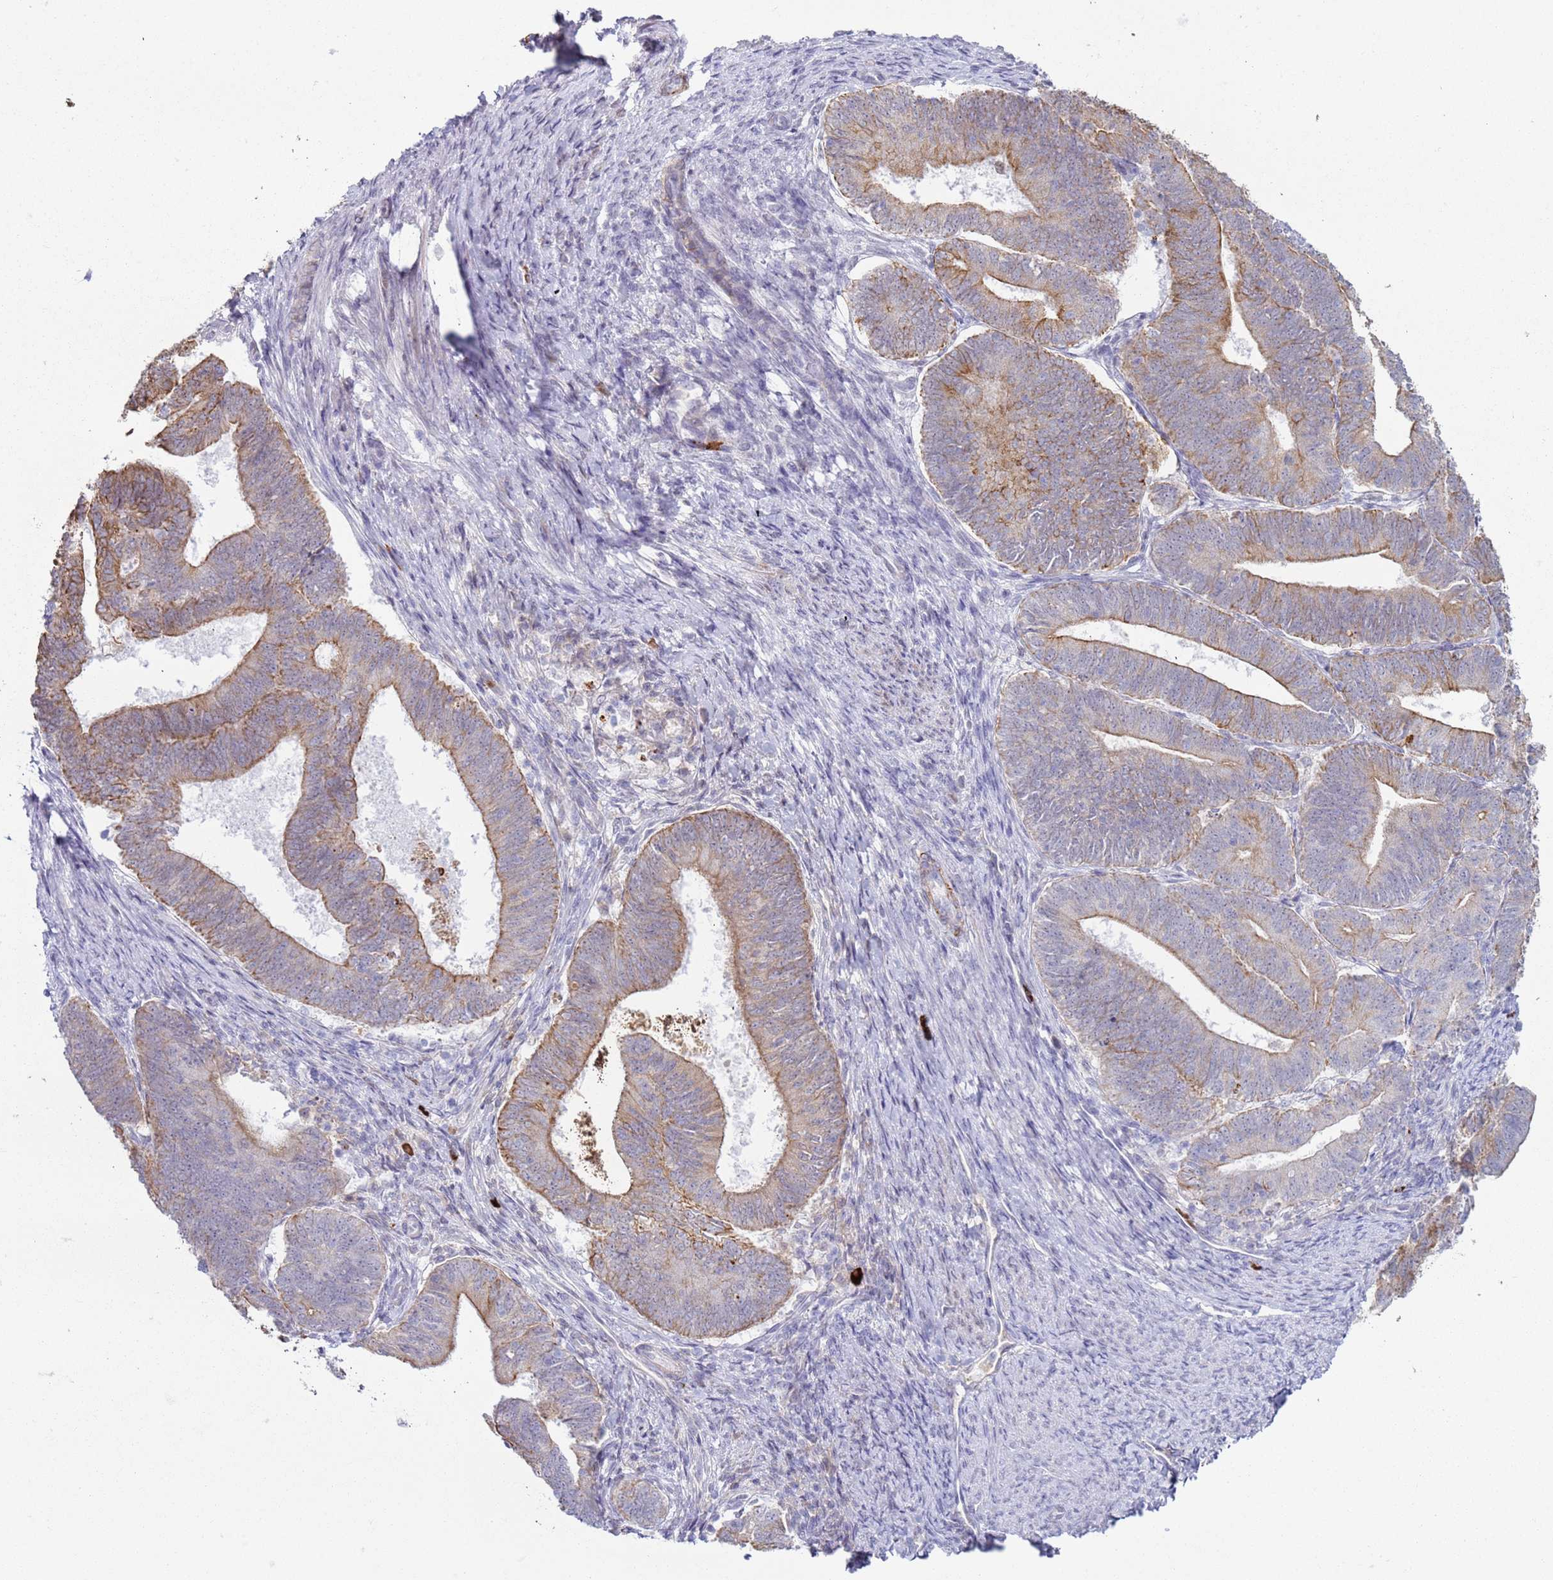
{"staining": {"intensity": "moderate", "quantity": ">75%", "location": "cytoplasmic/membranous"}, "tissue": "endometrial cancer", "cell_type": "Tumor cells", "image_type": "cancer", "snomed": [{"axis": "morphology", "description": "Adenocarcinoma, NOS"}, {"axis": "topography", "description": "Endometrium"}], "caption": "DAB (3,3'-diaminobenzidine) immunohistochemical staining of adenocarcinoma (endometrial) demonstrates moderate cytoplasmic/membranous protein expression in about >75% of tumor cells.", "gene": "NPAP1", "patient": {"sex": "female", "age": 70}}